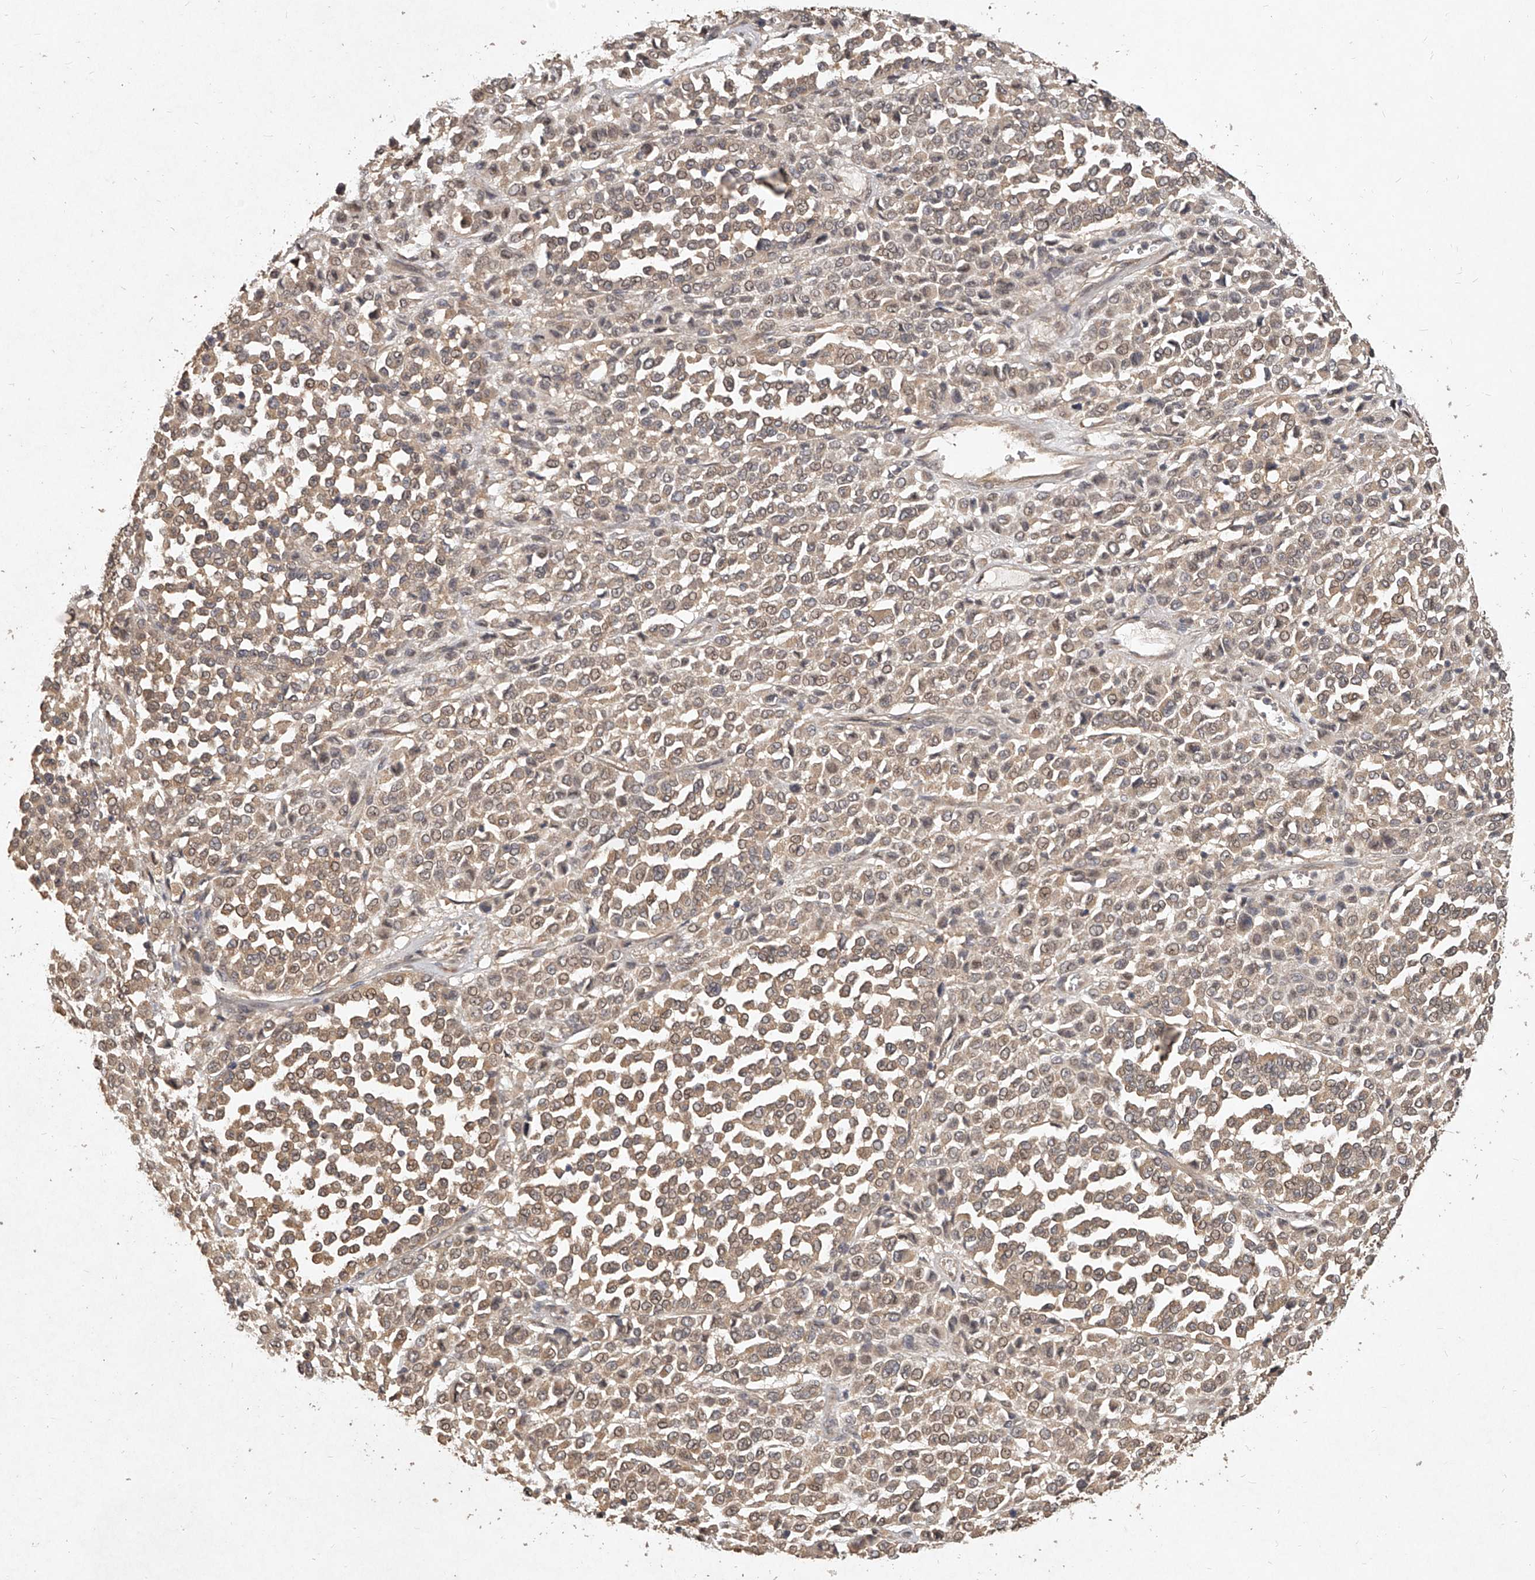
{"staining": {"intensity": "weak", "quantity": ">75%", "location": "cytoplasmic/membranous,nuclear"}, "tissue": "melanoma", "cell_type": "Tumor cells", "image_type": "cancer", "snomed": [{"axis": "morphology", "description": "Malignant melanoma, Metastatic site"}, {"axis": "topography", "description": "Pancreas"}], "caption": "This histopathology image exhibits immunohistochemistry staining of melanoma, with low weak cytoplasmic/membranous and nuclear staining in approximately >75% of tumor cells.", "gene": "SLC37A1", "patient": {"sex": "female", "age": 30}}